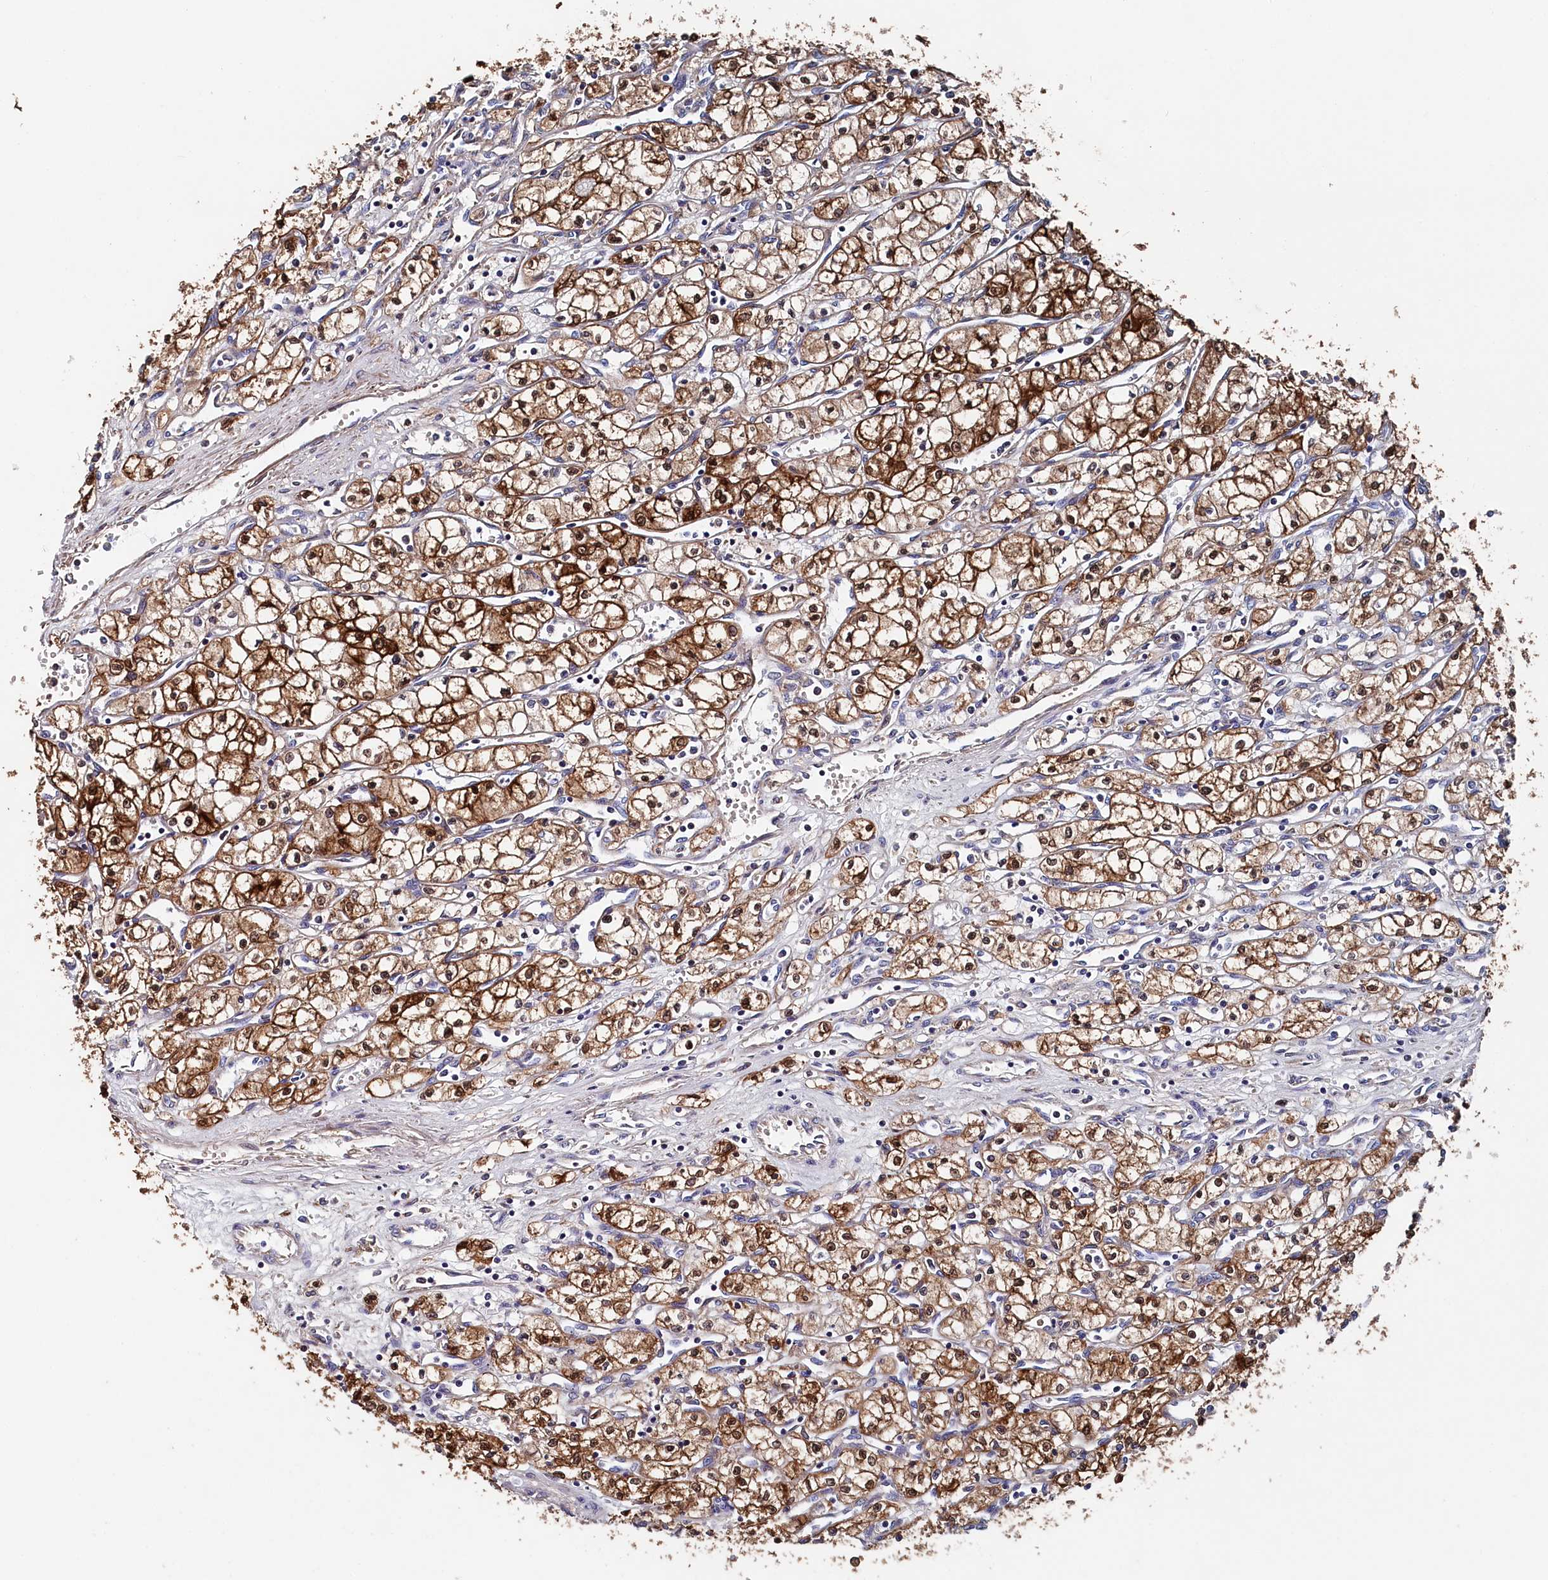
{"staining": {"intensity": "strong", "quantity": ">75%", "location": "cytoplasmic/membranous"}, "tissue": "renal cancer", "cell_type": "Tumor cells", "image_type": "cancer", "snomed": [{"axis": "morphology", "description": "Adenocarcinoma, NOS"}, {"axis": "topography", "description": "Kidney"}], "caption": "Renal adenocarcinoma stained with DAB immunohistochemistry displays high levels of strong cytoplasmic/membranous positivity in approximately >75% of tumor cells.", "gene": "BHMT", "patient": {"sex": "male", "age": 59}}